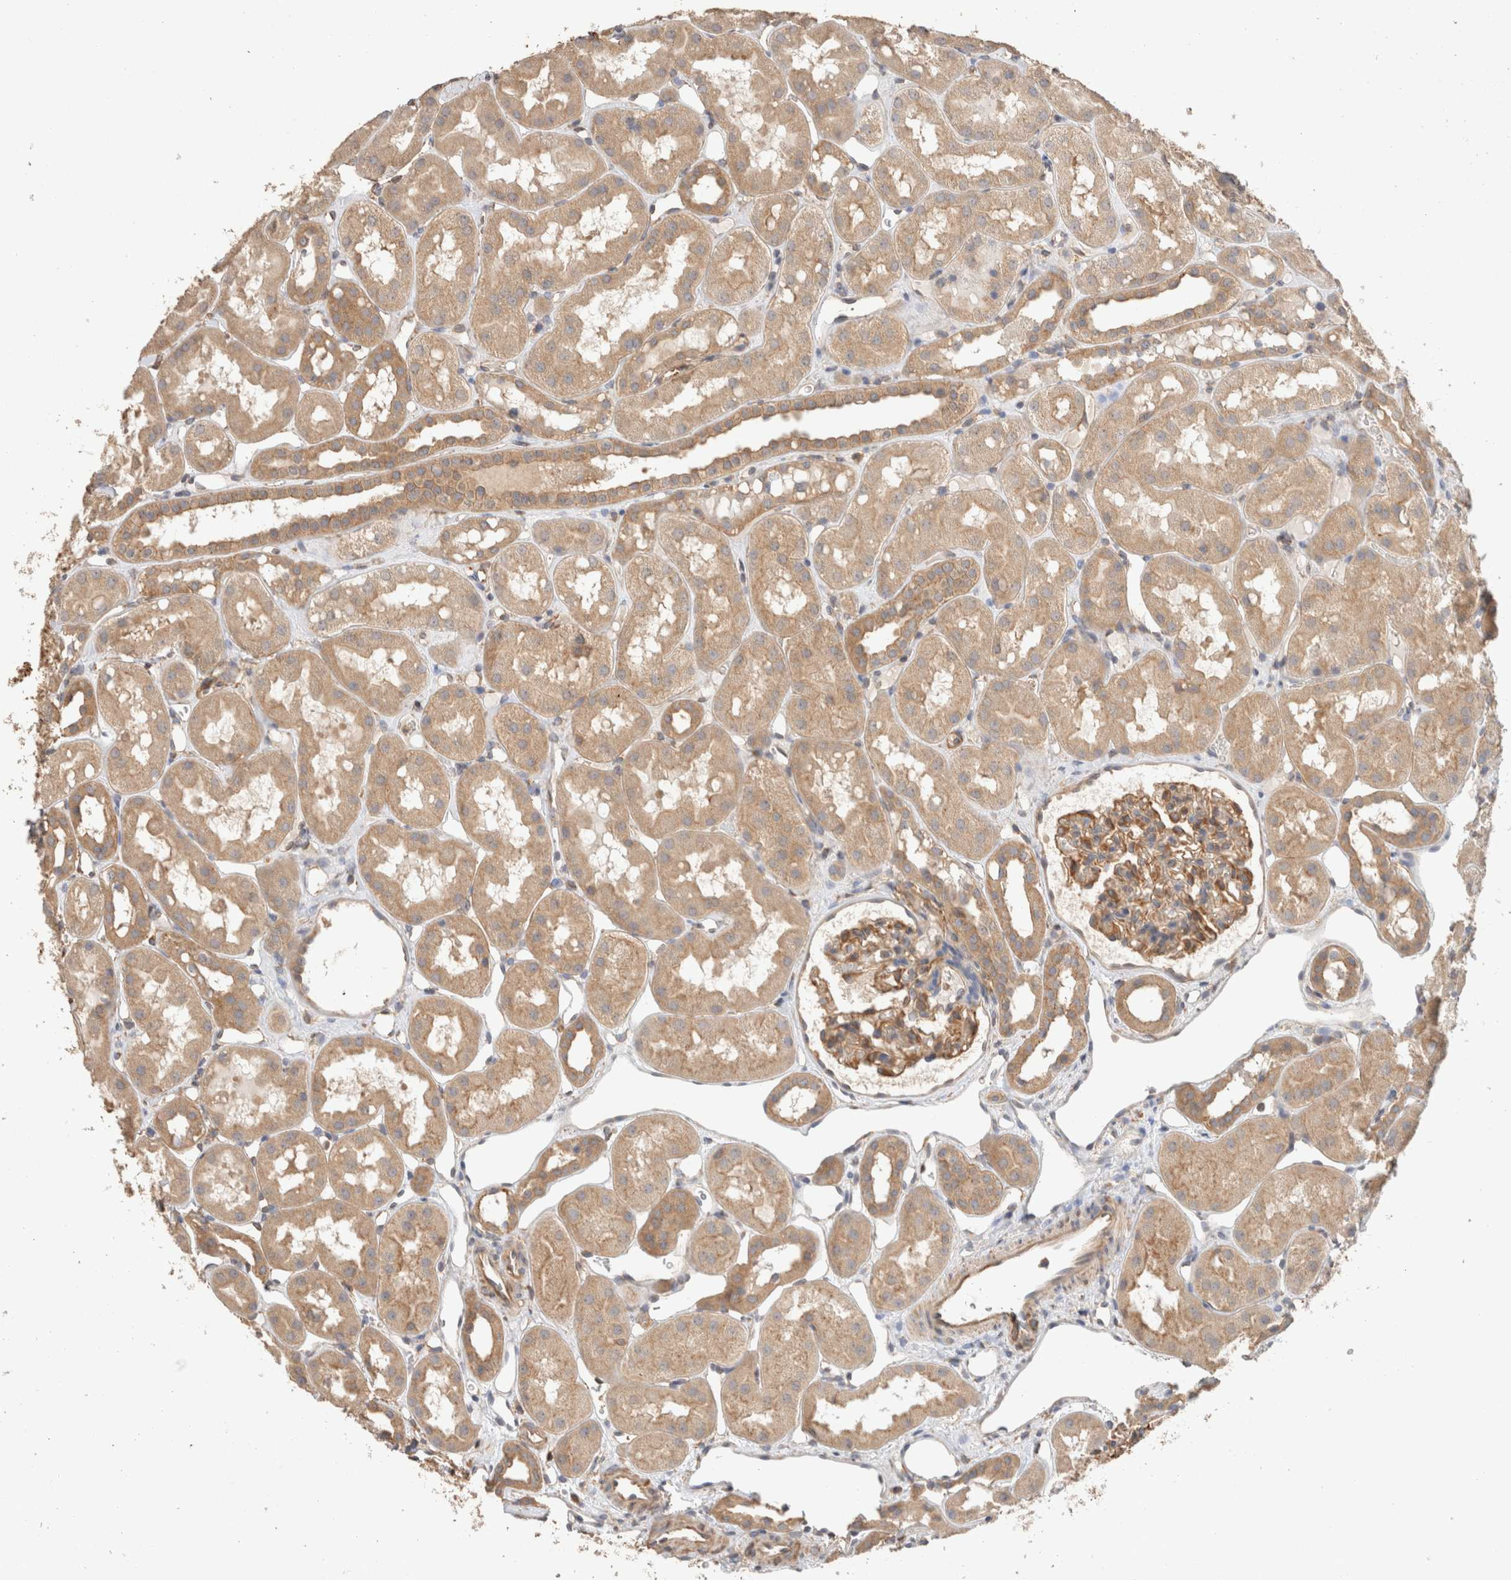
{"staining": {"intensity": "moderate", "quantity": ">75%", "location": "cytoplasmic/membranous"}, "tissue": "kidney", "cell_type": "Cells in glomeruli", "image_type": "normal", "snomed": [{"axis": "morphology", "description": "Normal tissue, NOS"}, {"axis": "topography", "description": "Kidney"}], "caption": "Unremarkable kidney exhibits moderate cytoplasmic/membranous positivity in approximately >75% of cells in glomeruli.", "gene": "CFAP418", "patient": {"sex": "male", "age": 16}}